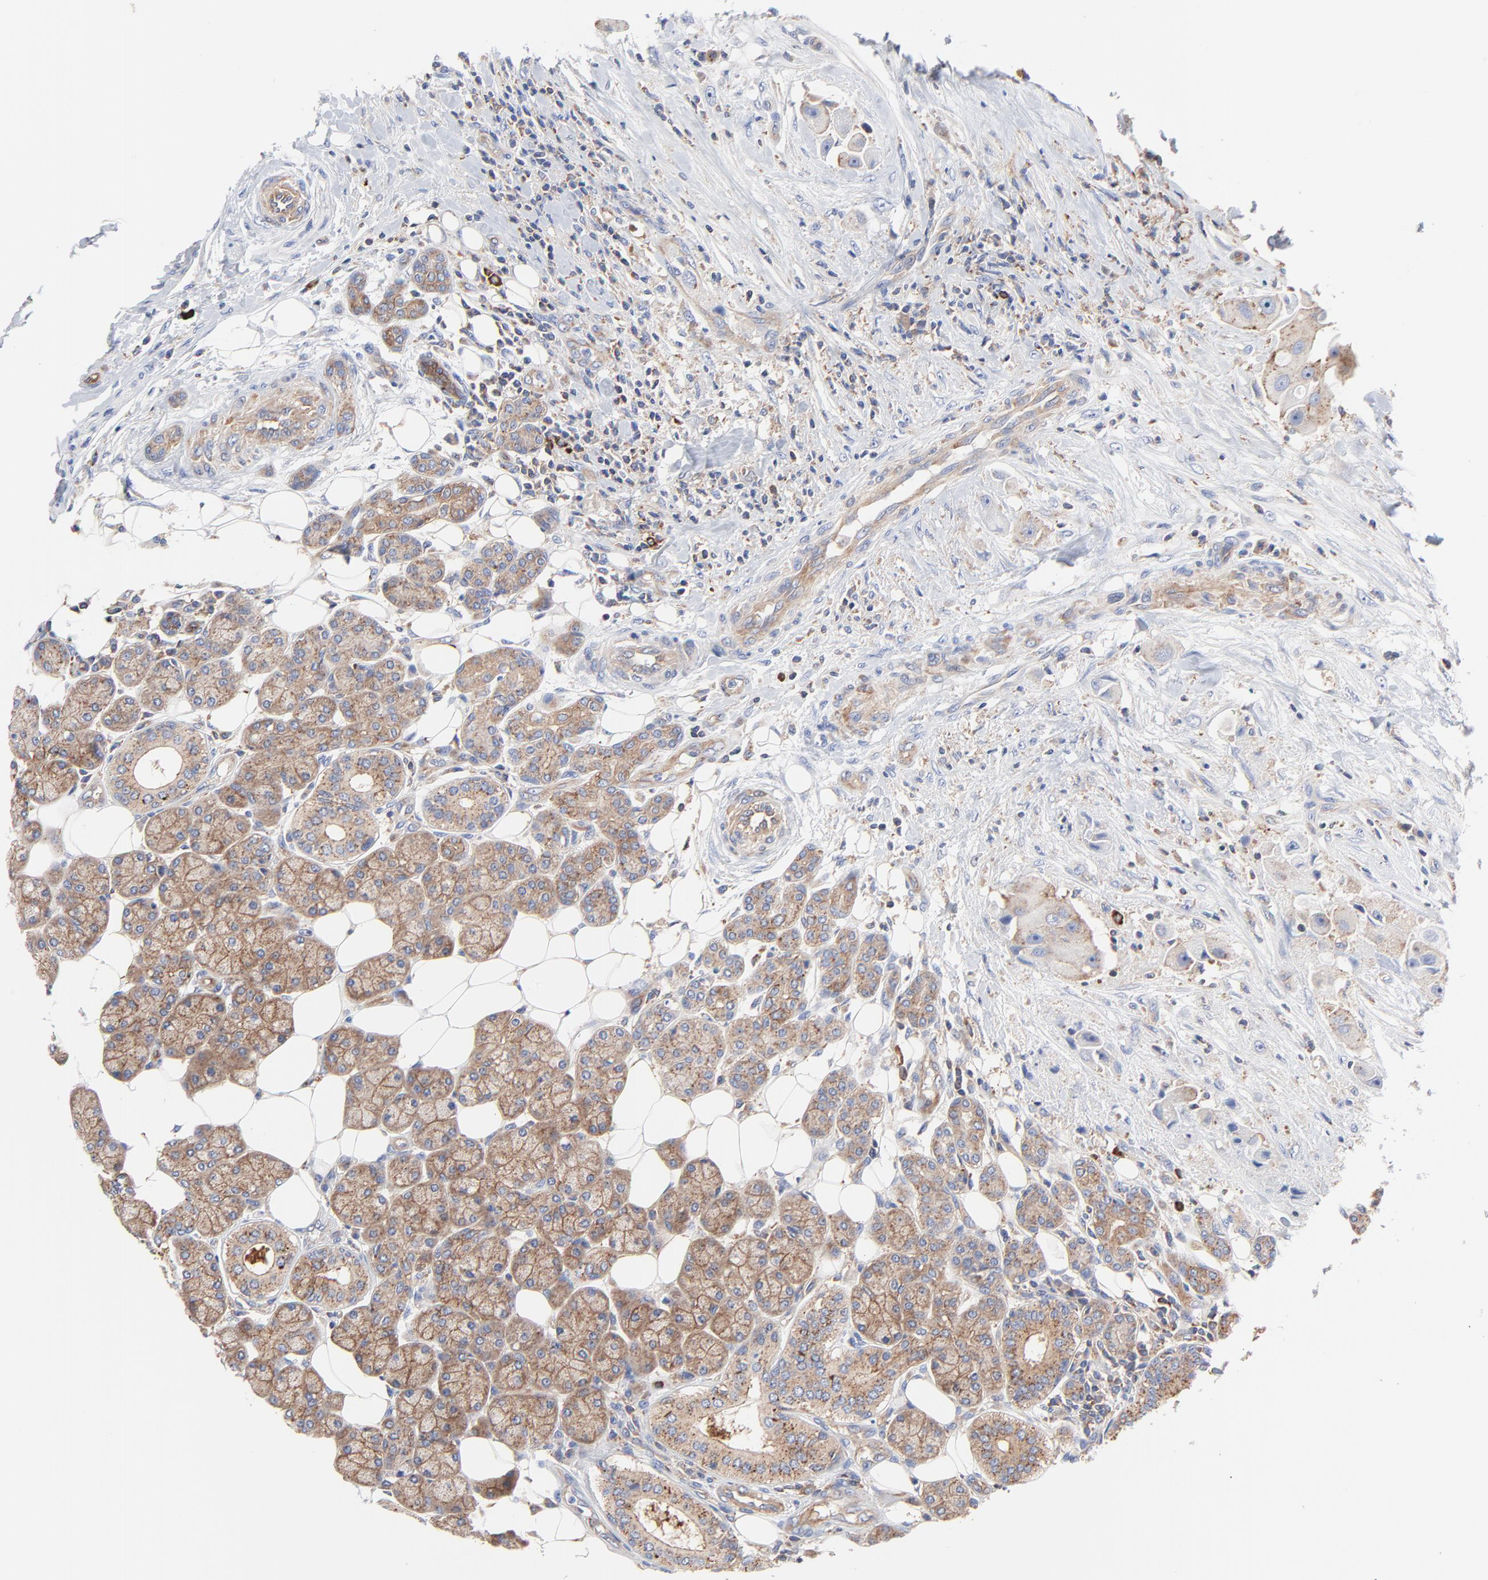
{"staining": {"intensity": "moderate", "quantity": ">75%", "location": "cytoplasmic/membranous"}, "tissue": "head and neck cancer", "cell_type": "Tumor cells", "image_type": "cancer", "snomed": [{"axis": "morphology", "description": "Normal tissue, NOS"}, {"axis": "morphology", "description": "Adenocarcinoma, NOS"}, {"axis": "topography", "description": "Salivary gland"}, {"axis": "topography", "description": "Head-Neck"}], "caption": "Protein staining exhibits moderate cytoplasmic/membranous positivity in about >75% of tumor cells in head and neck cancer. (DAB = brown stain, brightfield microscopy at high magnification).", "gene": "CD2AP", "patient": {"sex": "male", "age": 80}}